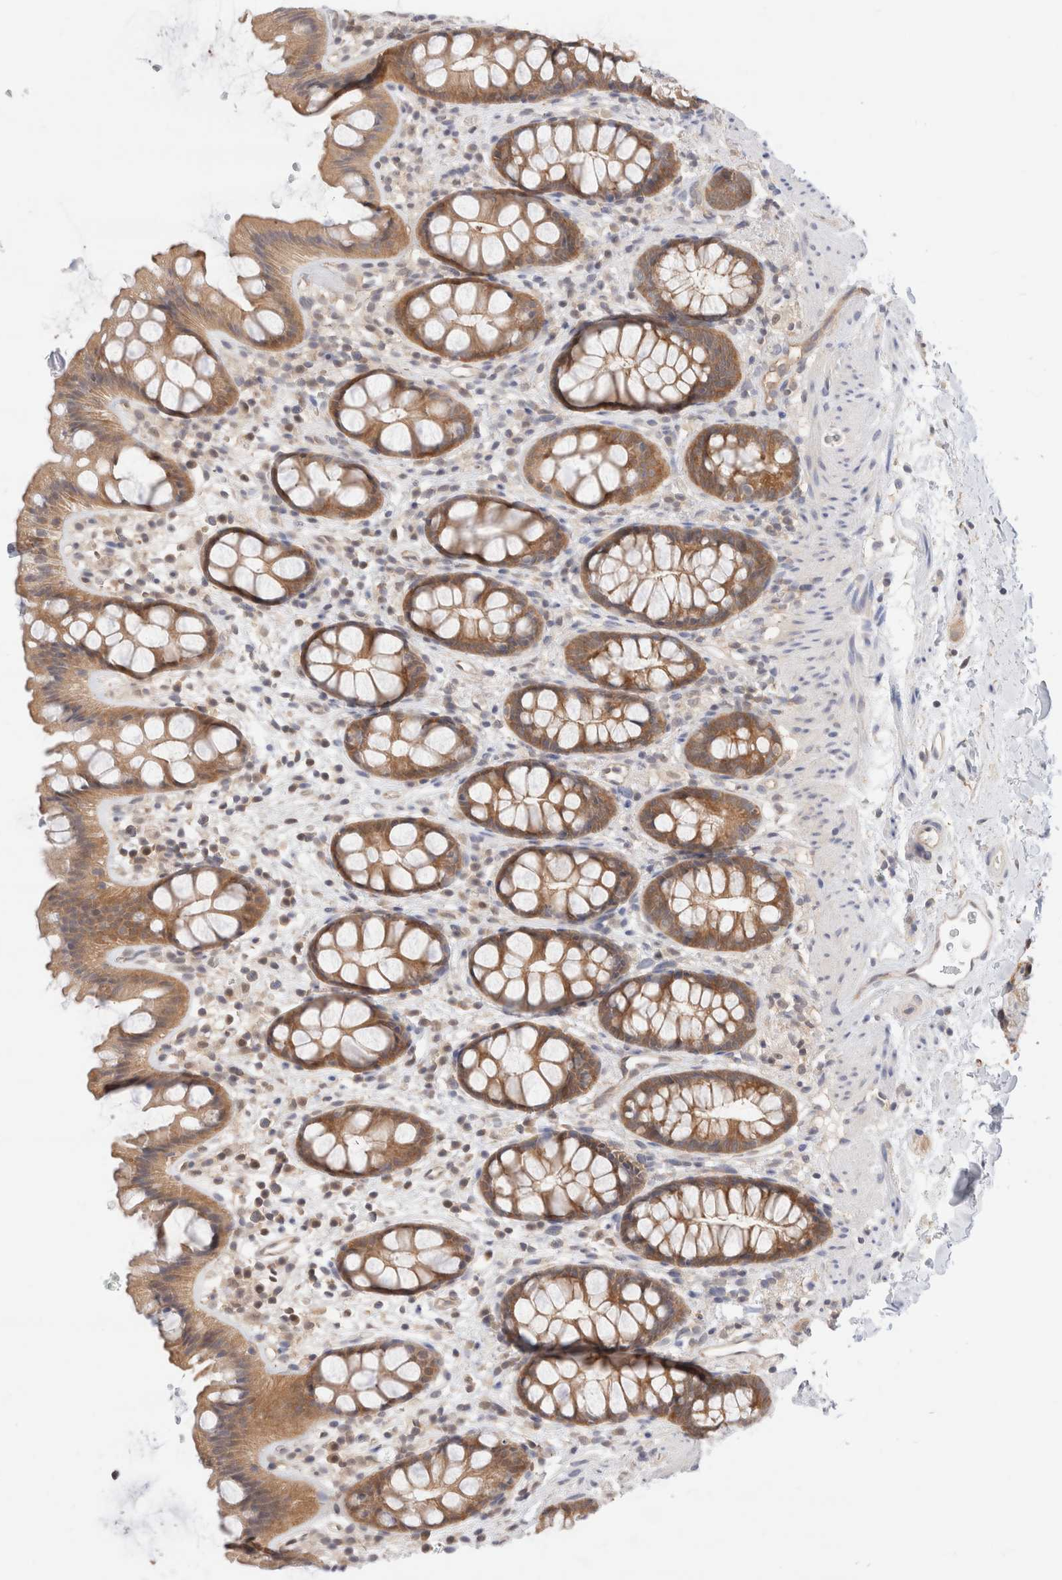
{"staining": {"intensity": "moderate", "quantity": ">75%", "location": "cytoplasmic/membranous"}, "tissue": "rectum", "cell_type": "Glandular cells", "image_type": "normal", "snomed": [{"axis": "morphology", "description": "Normal tissue, NOS"}, {"axis": "topography", "description": "Rectum"}], "caption": "Glandular cells show moderate cytoplasmic/membranous positivity in about >75% of cells in unremarkable rectum.", "gene": "C17orf97", "patient": {"sex": "female", "age": 65}}